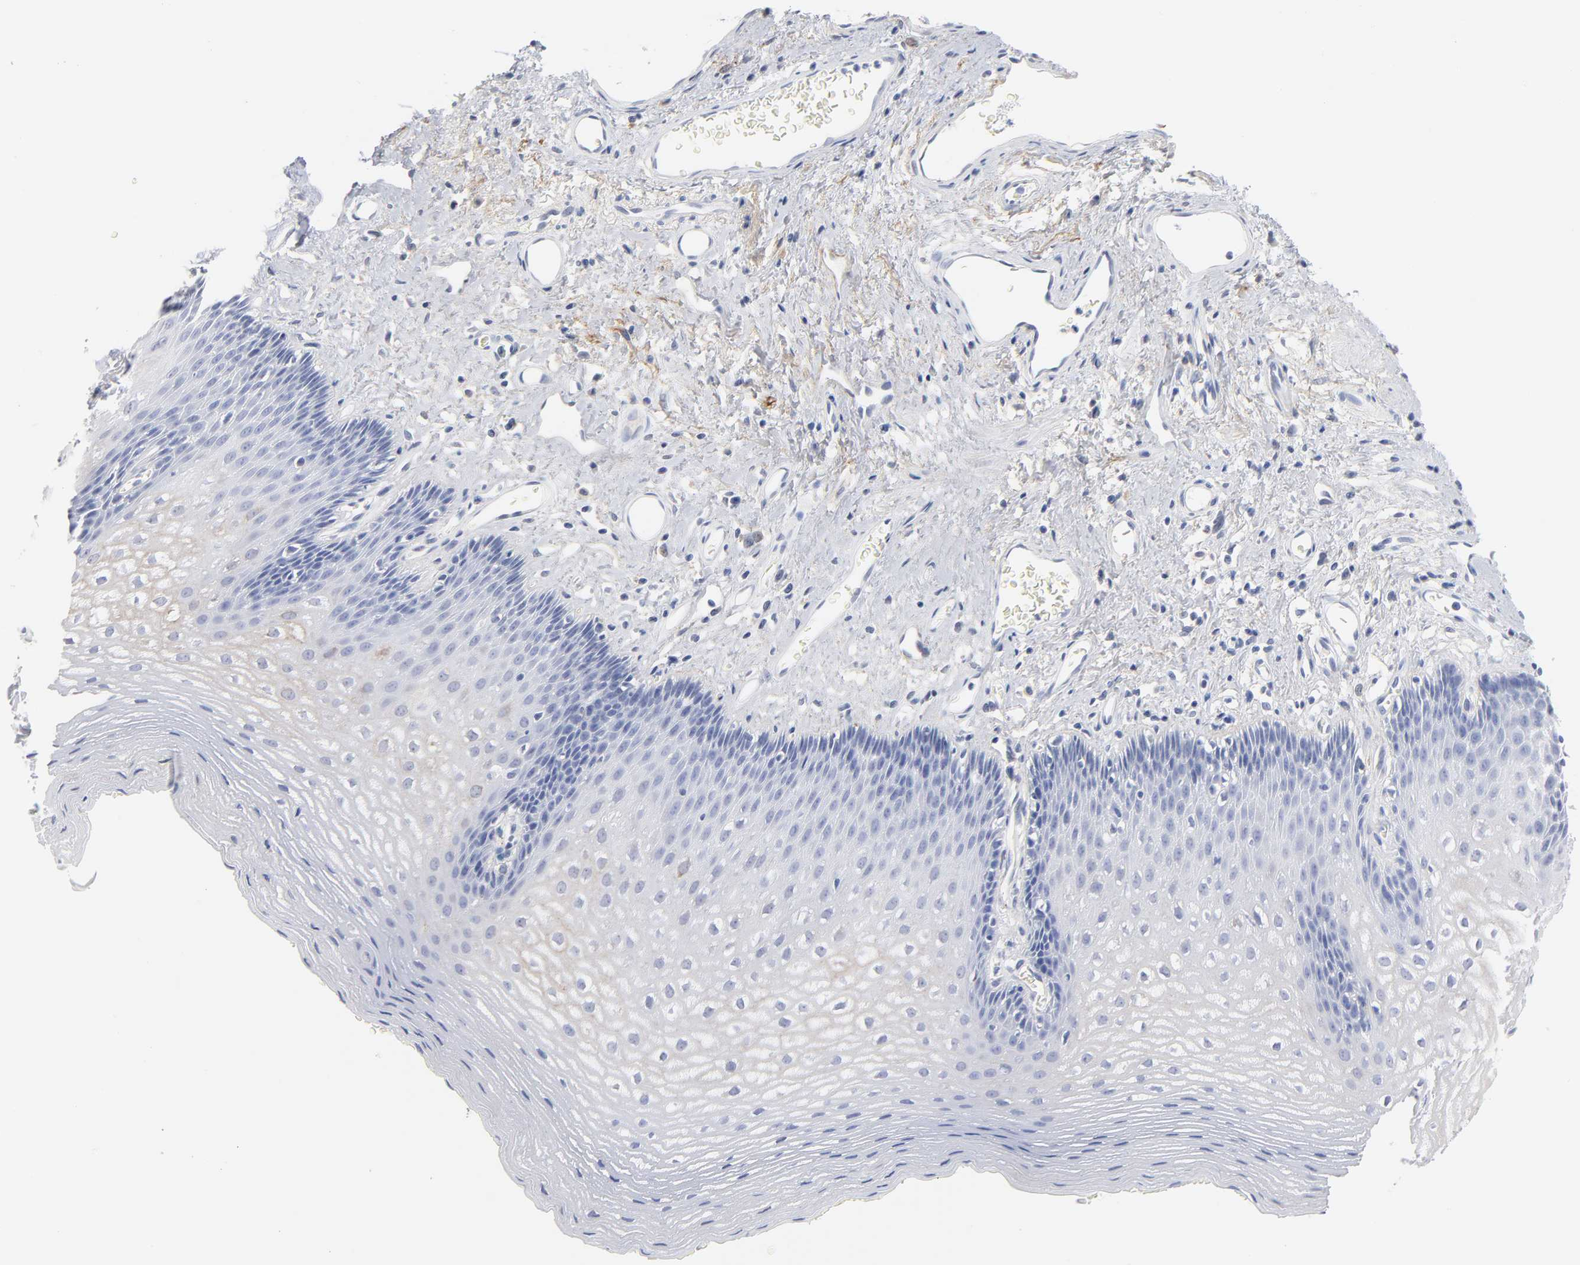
{"staining": {"intensity": "negative", "quantity": "none", "location": "none"}, "tissue": "esophagus", "cell_type": "Squamous epithelial cells", "image_type": "normal", "snomed": [{"axis": "morphology", "description": "Normal tissue, NOS"}, {"axis": "topography", "description": "Esophagus"}], "caption": "This photomicrograph is of benign esophagus stained with immunohistochemistry to label a protein in brown with the nuclei are counter-stained blue. There is no staining in squamous epithelial cells.", "gene": "LTBP2", "patient": {"sex": "female", "age": 70}}